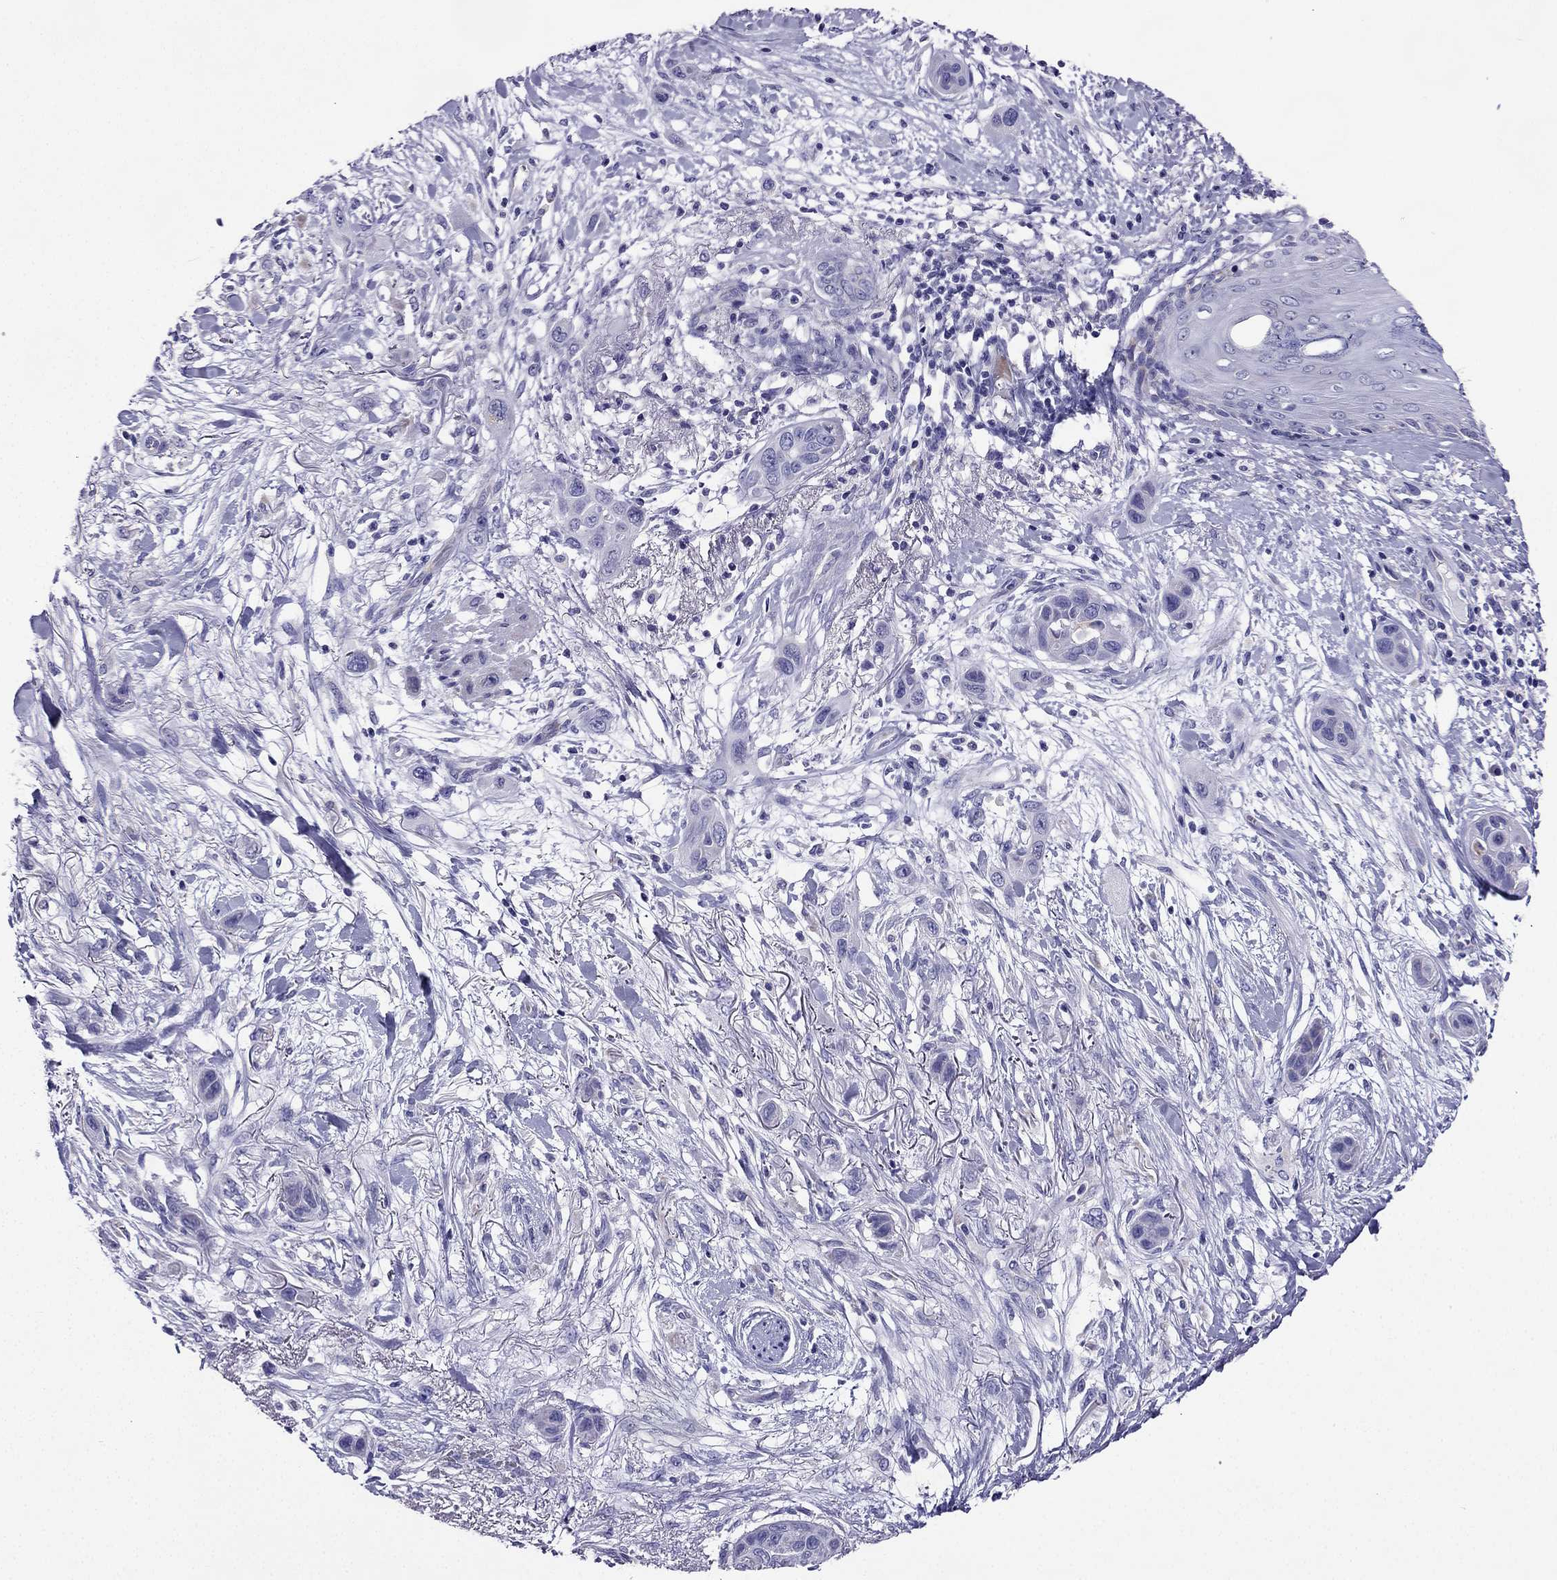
{"staining": {"intensity": "negative", "quantity": "none", "location": "none"}, "tissue": "skin cancer", "cell_type": "Tumor cells", "image_type": "cancer", "snomed": [{"axis": "morphology", "description": "Squamous cell carcinoma, NOS"}, {"axis": "topography", "description": "Skin"}], "caption": "There is no significant staining in tumor cells of skin squamous cell carcinoma. (DAB (3,3'-diaminobenzidine) immunohistochemistry, high magnification).", "gene": "KIF5A", "patient": {"sex": "male", "age": 79}}